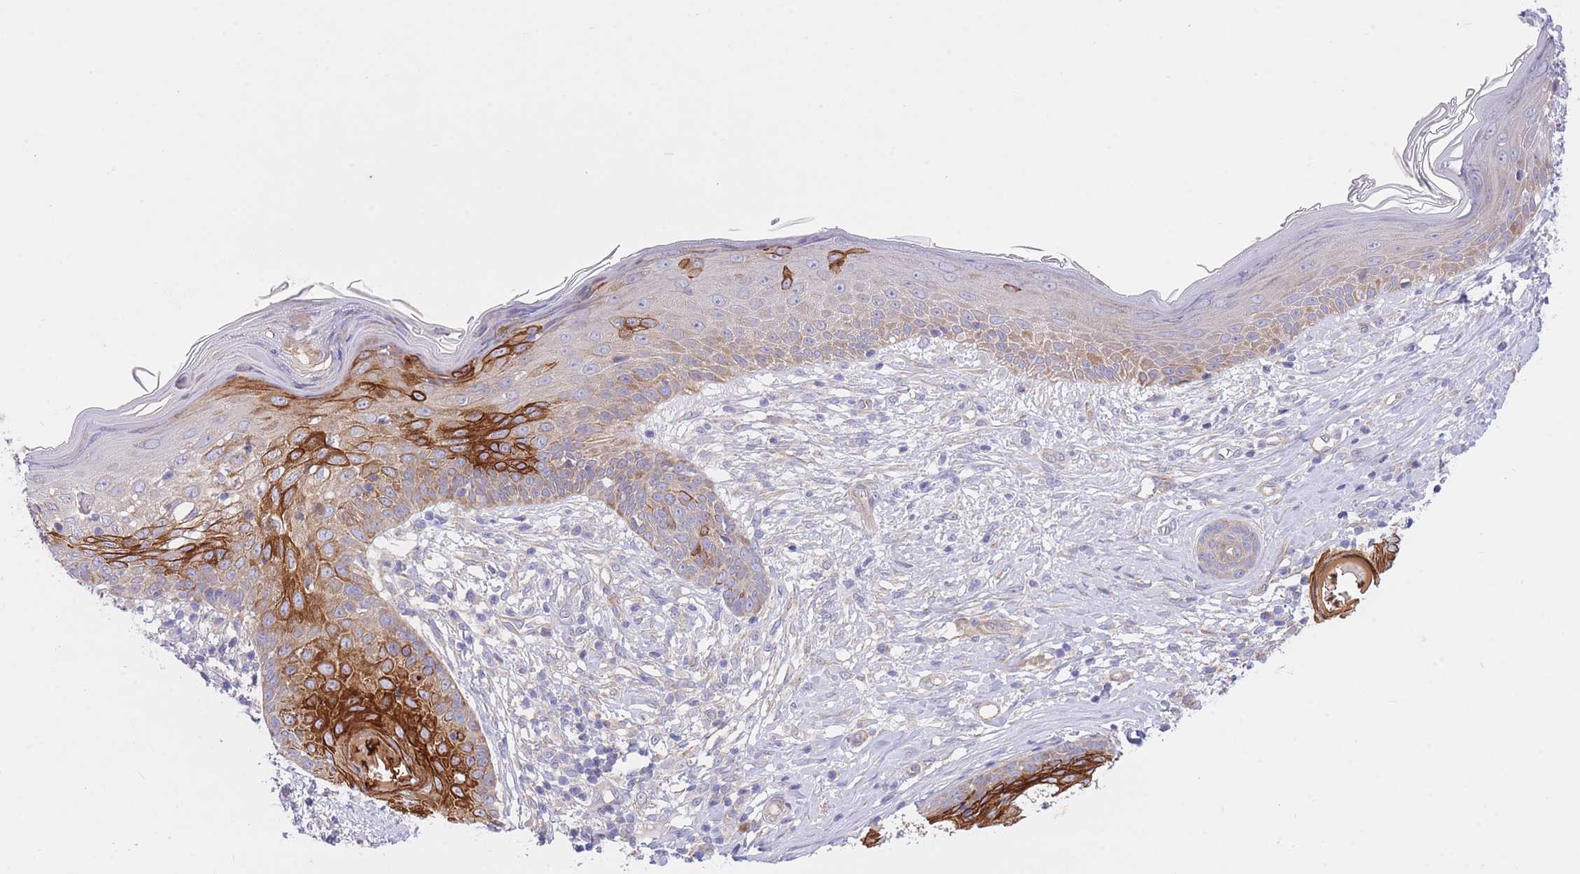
{"staining": {"intensity": "strong", "quantity": "<25%", "location": "cytoplasmic/membranous"}, "tissue": "skin cancer", "cell_type": "Tumor cells", "image_type": "cancer", "snomed": [{"axis": "morphology", "description": "Basal cell carcinoma"}, {"axis": "topography", "description": "Skin"}], "caption": "A medium amount of strong cytoplasmic/membranous staining is present in approximately <25% of tumor cells in skin basal cell carcinoma tissue.", "gene": "CHAC1", "patient": {"sex": "male", "age": 73}}